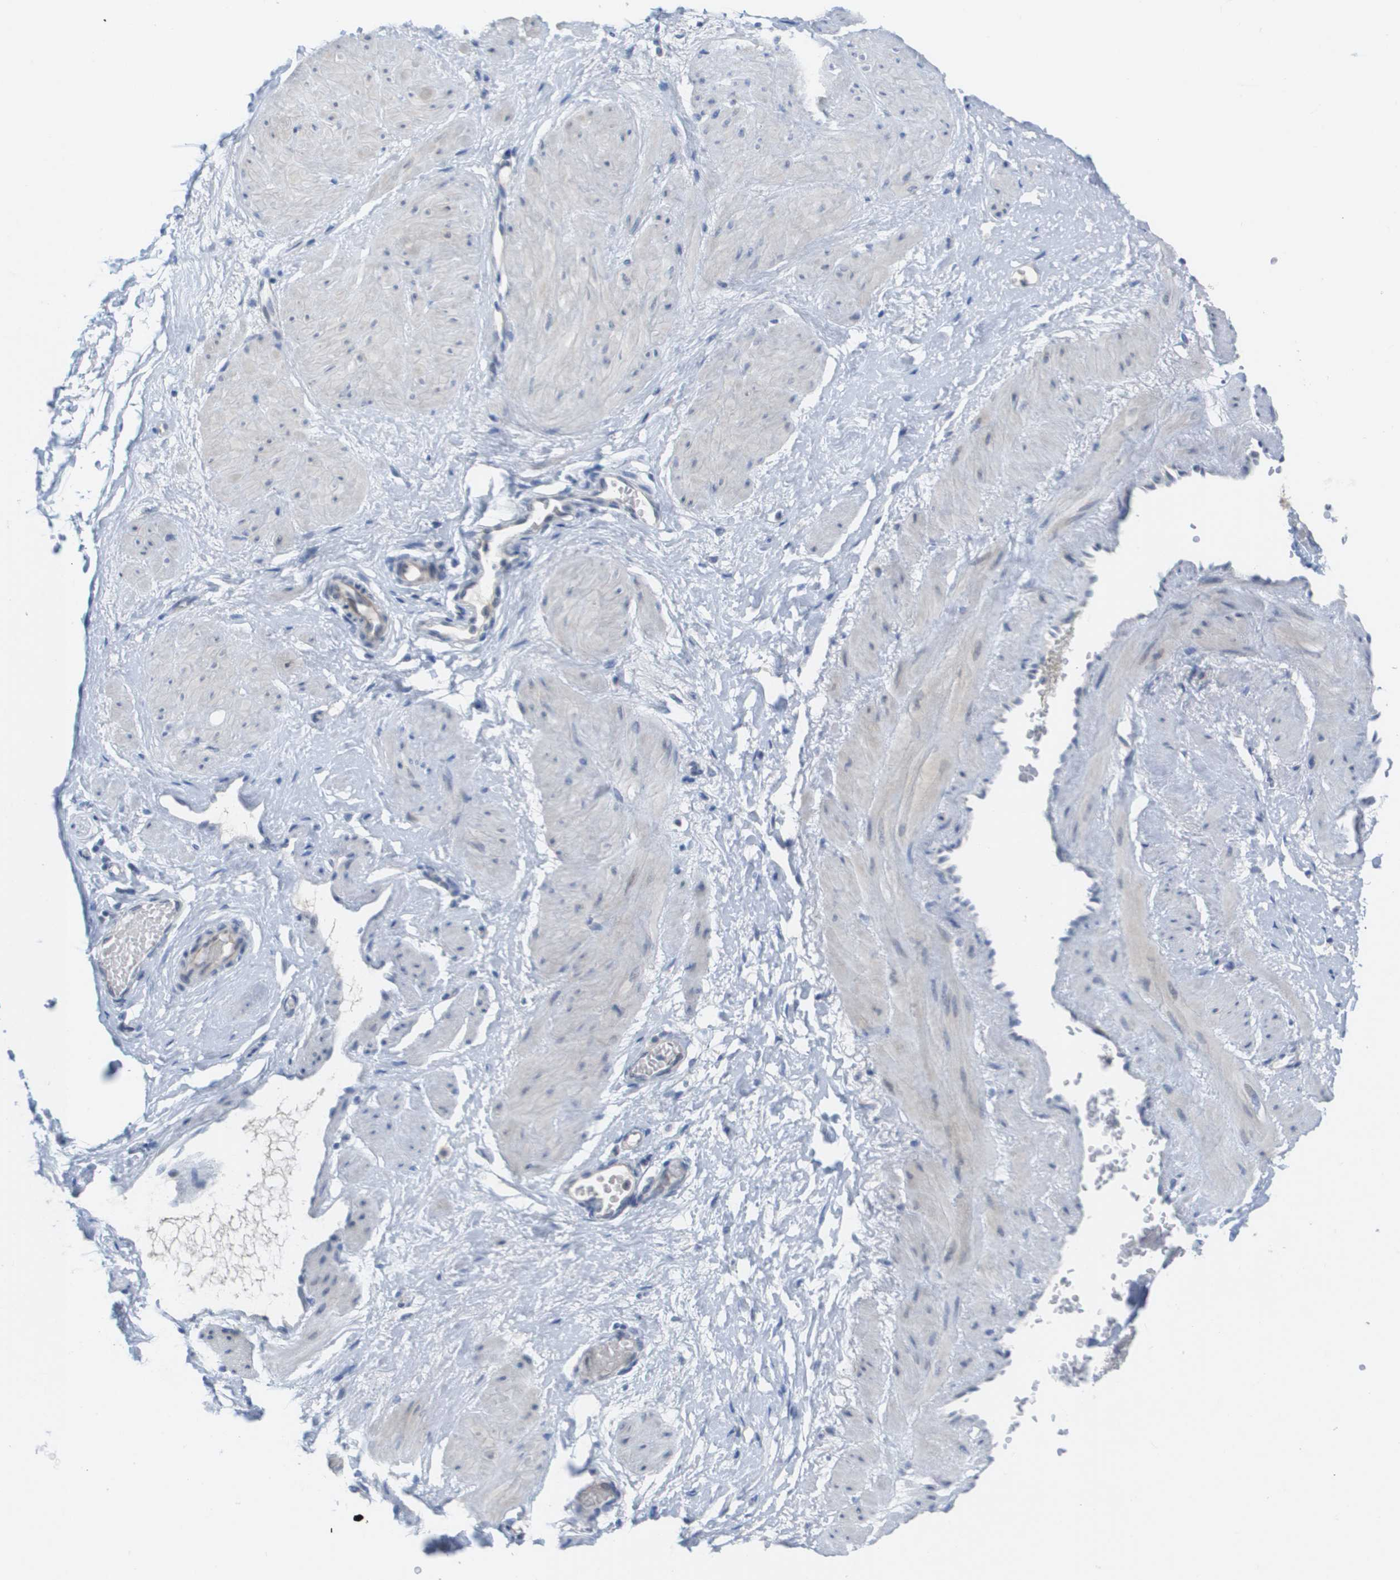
{"staining": {"intensity": "negative", "quantity": "none", "location": "none"}, "tissue": "adipose tissue", "cell_type": "Adipocytes", "image_type": "normal", "snomed": [{"axis": "morphology", "description": "Normal tissue, NOS"}, {"axis": "topography", "description": "Soft tissue"}, {"axis": "topography", "description": "Vascular tissue"}], "caption": "Adipocytes show no significant positivity in normal adipose tissue. (DAB (3,3'-diaminobenzidine) immunohistochemistry (IHC) visualized using brightfield microscopy, high magnification).", "gene": "PDE4A", "patient": {"sex": "female", "age": 35}}